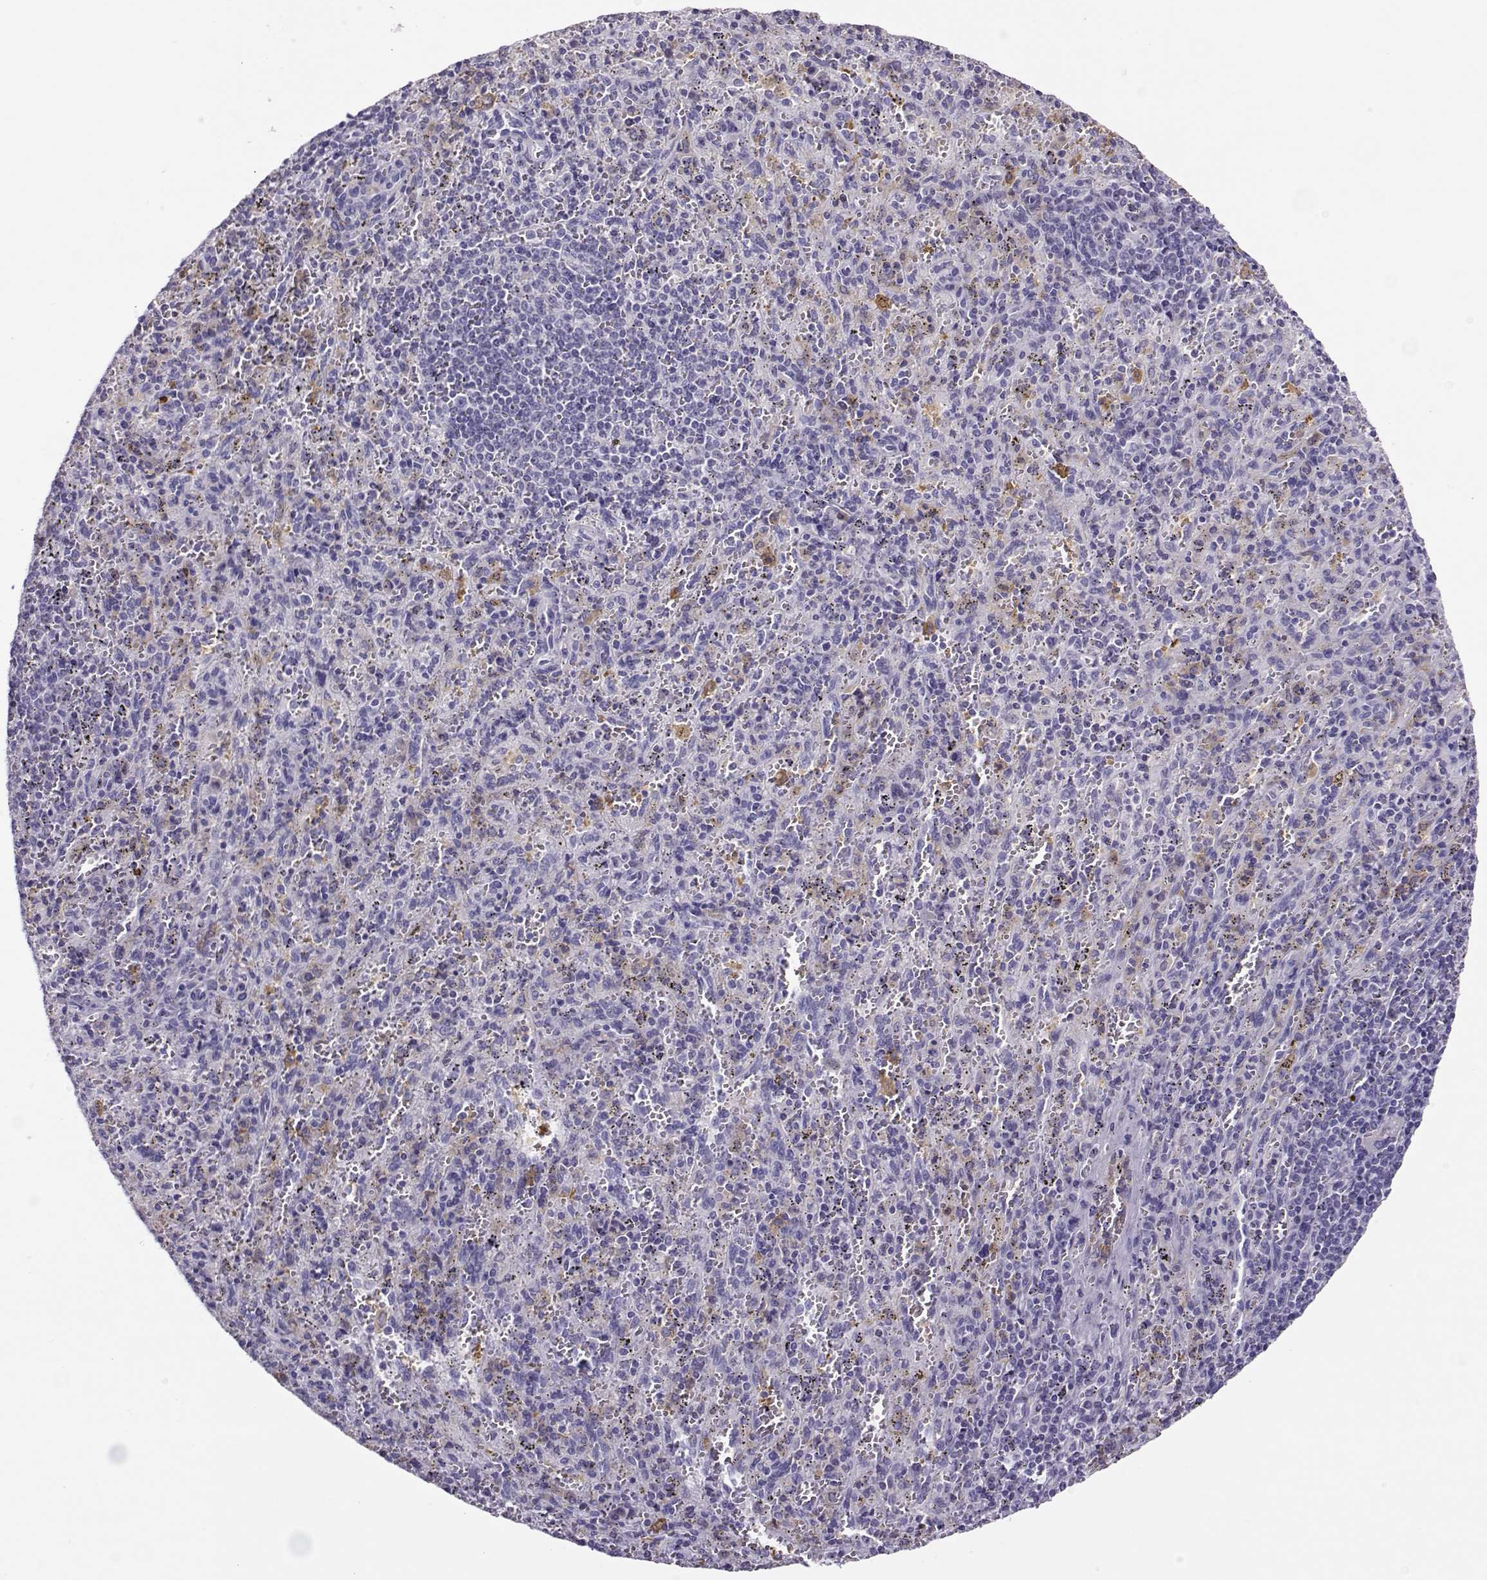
{"staining": {"intensity": "weak", "quantity": "<25%", "location": "cytoplasmic/membranous"}, "tissue": "spleen", "cell_type": "Cells in red pulp", "image_type": "normal", "snomed": [{"axis": "morphology", "description": "Normal tissue, NOS"}, {"axis": "topography", "description": "Spleen"}], "caption": "IHC of benign spleen displays no expression in cells in red pulp. (DAB IHC with hematoxylin counter stain).", "gene": "LINGO1", "patient": {"sex": "male", "age": 57}}